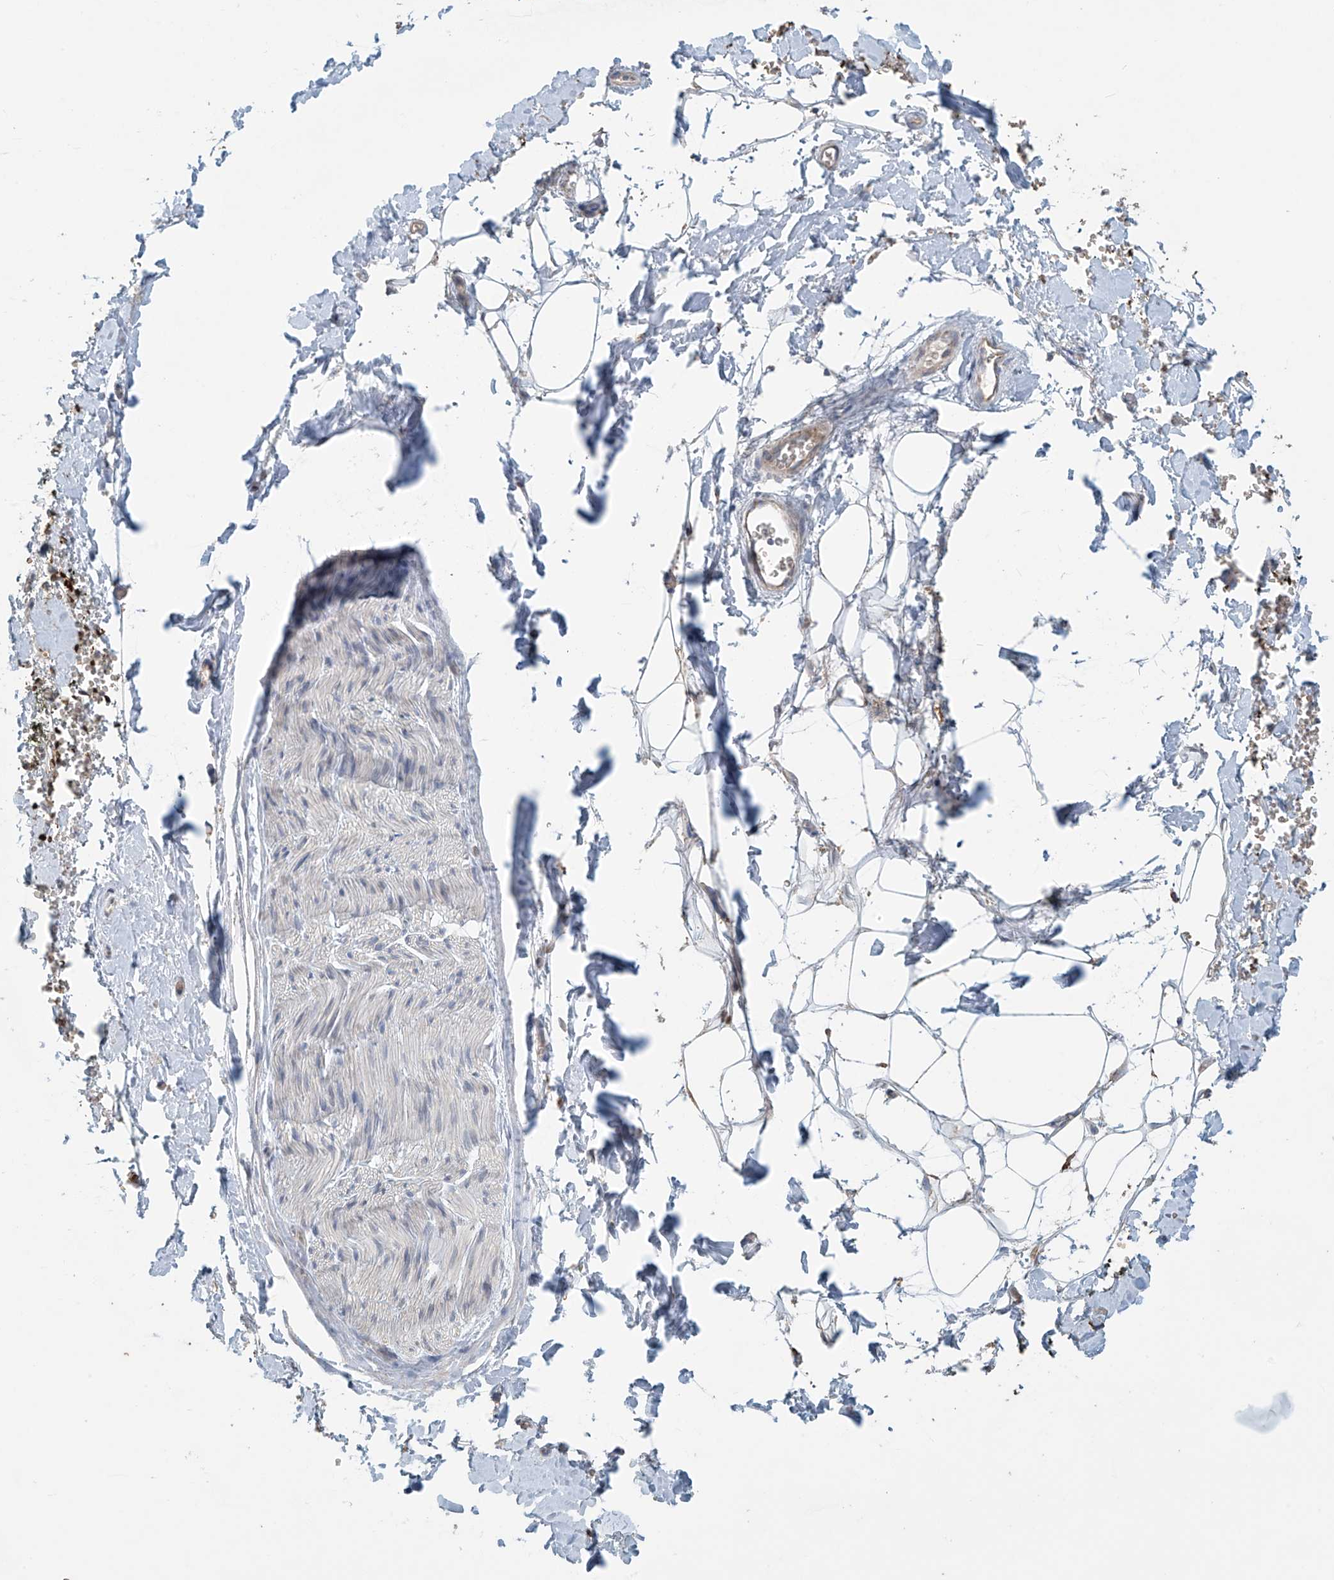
{"staining": {"intensity": "negative", "quantity": "none", "location": "none"}, "tissue": "adipose tissue", "cell_type": "Adipocytes", "image_type": "normal", "snomed": [{"axis": "morphology", "description": "Normal tissue, NOS"}, {"axis": "morphology", "description": "Adenocarcinoma, NOS"}, {"axis": "topography", "description": "Pancreas"}, {"axis": "topography", "description": "Peripheral nerve tissue"}], "caption": "A high-resolution image shows immunohistochemistry (IHC) staining of unremarkable adipose tissue, which shows no significant positivity in adipocytes.", "gene": "COMMD1", "patient": {"sex": "male", "age": 59}}